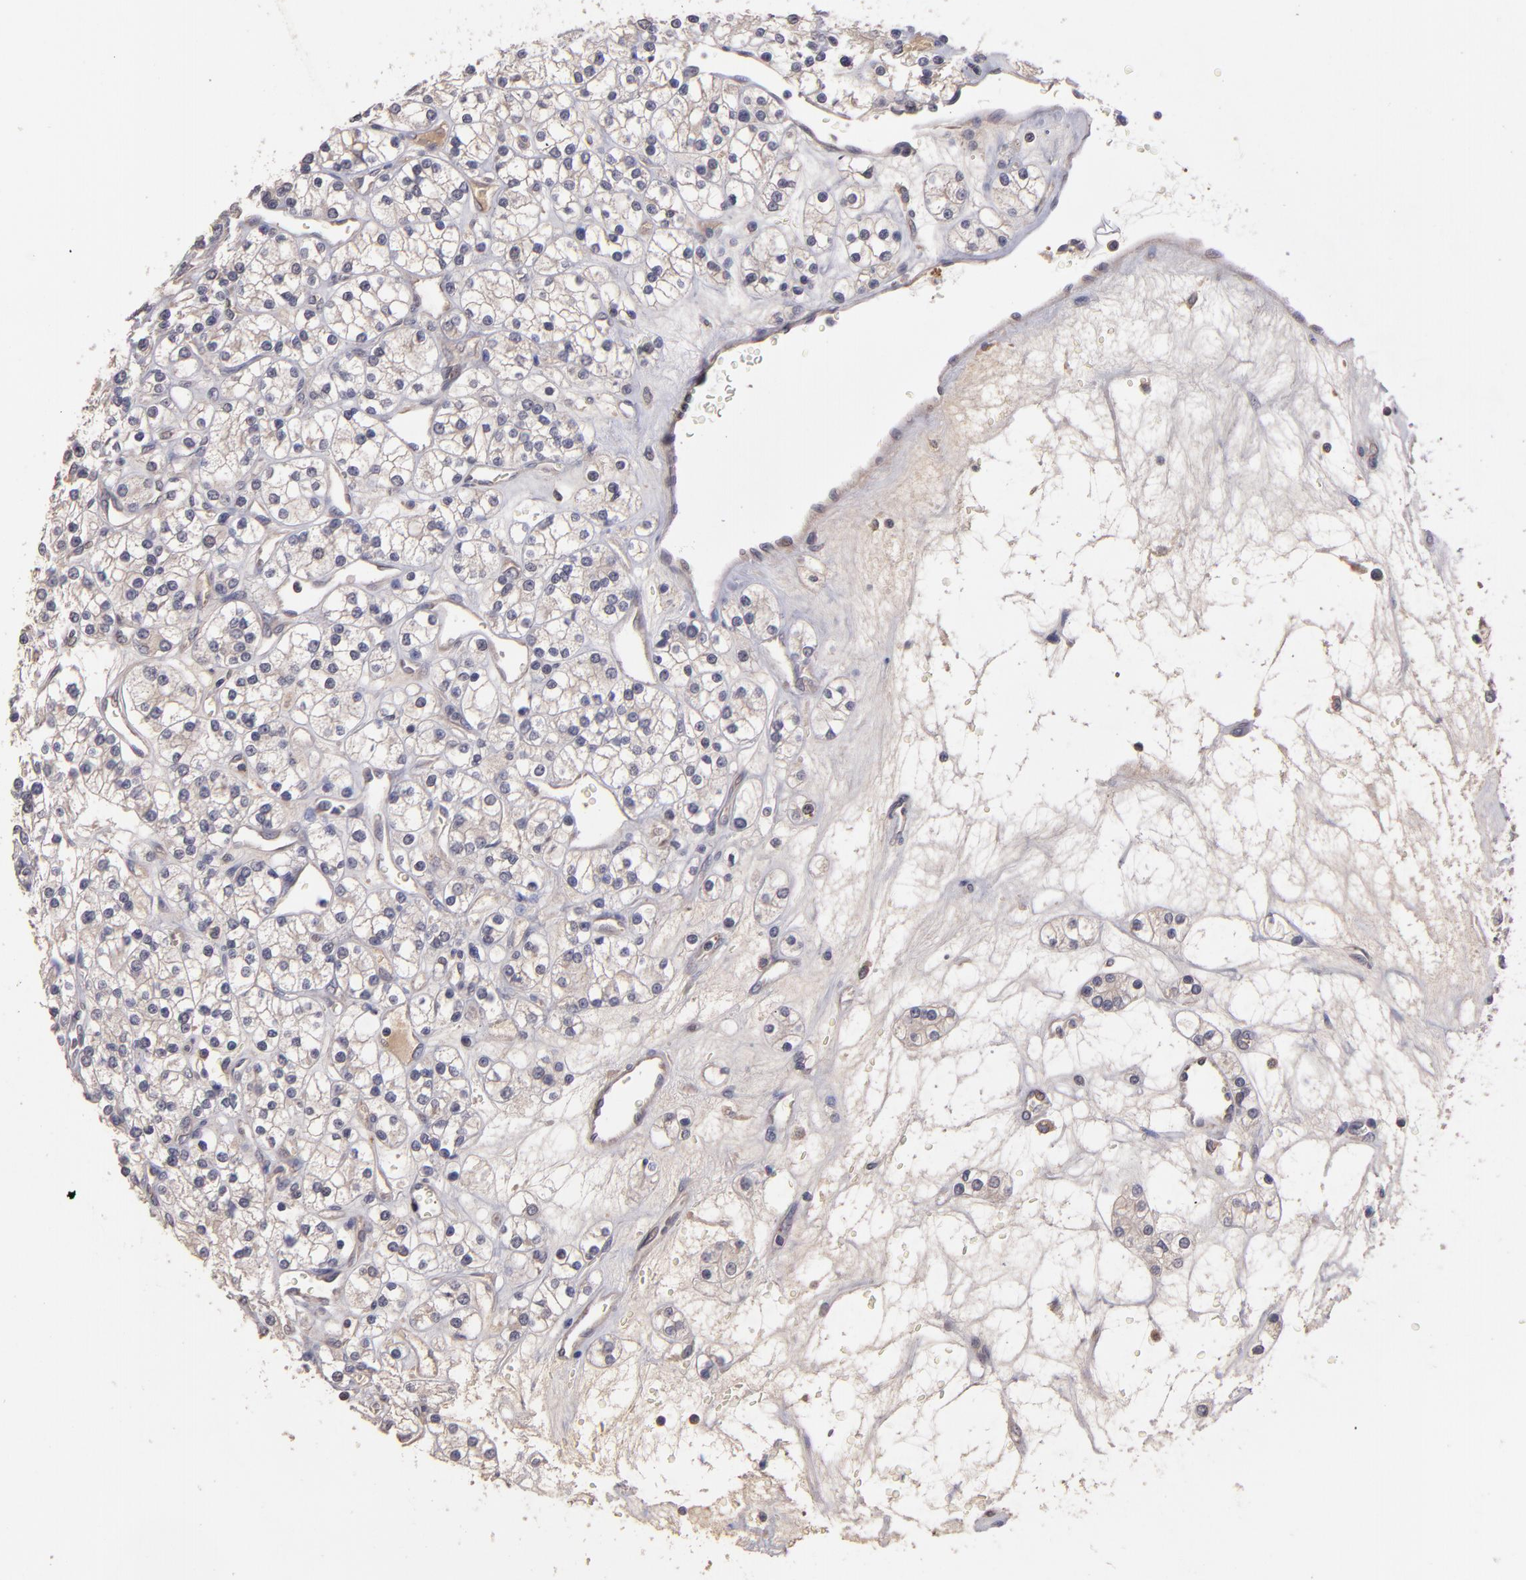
{"staining": {"intensity": "negative", "quantity": "none", "location": "none"}, "tissue": "renal cancer", "cell_type": "Tumor cells", "image_type": "cancer", "snomed": [{"axis": "morphology", "description": "Adenocarcinoma, NOS"}, {"axis": "topography", "description": "Kidney"}], "caption": "The histopathology image demonstrates no staining of tumor cells in renal cancer (adenocarcinoma).", "gene": "GNAZ", "patient": {"sex": "female", "age": 62}}